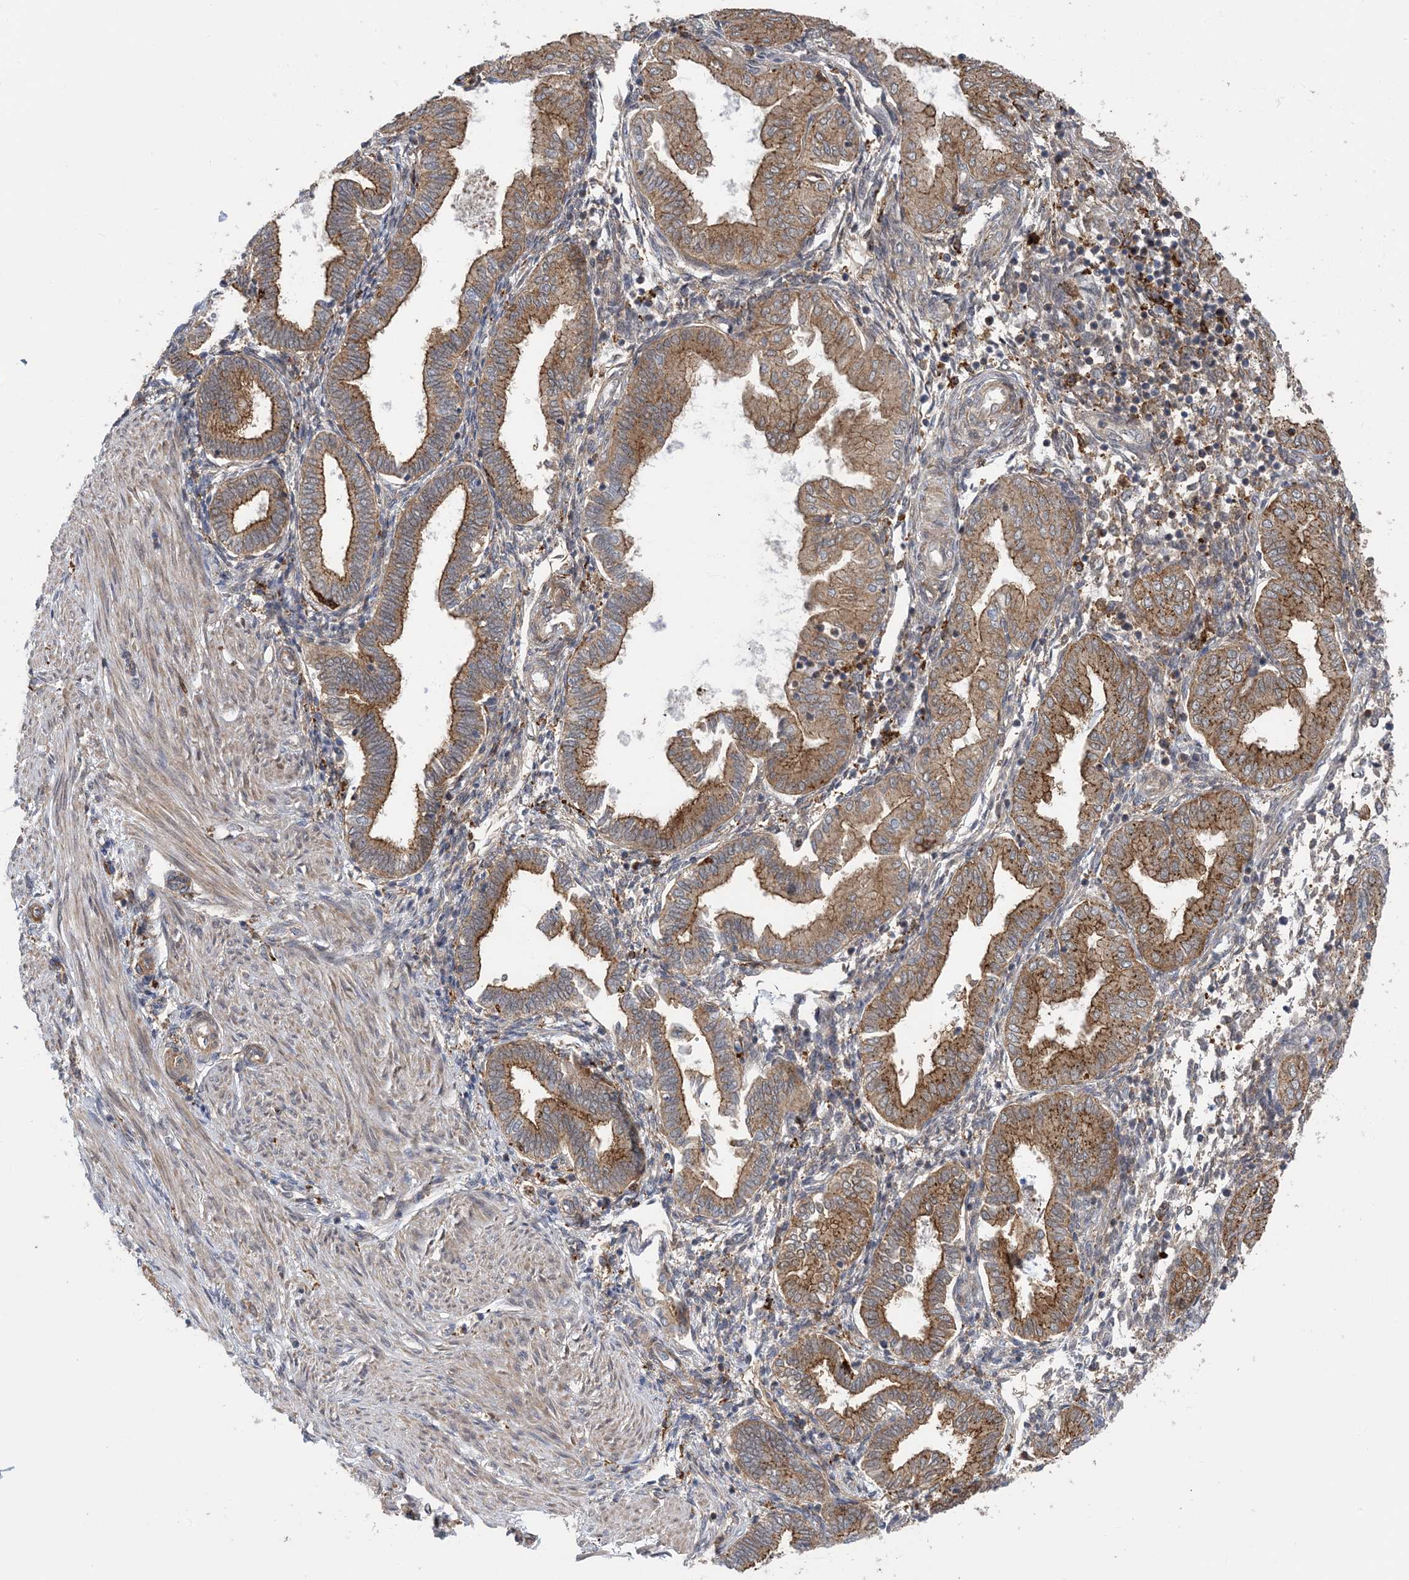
{"staining": {"intensity": "moderate", "quantity": "<25%", "location": "cytoplasmic/membranous"}, "tissue": "endometrium", "cell_type": "Cells in endometrial stroma", "image_type": "normal", "snomed": [{"axis": "morphology", "description": "Normal tissue, NOS"}, {"axis": "topography", "description": "Endometrium"}], "caption": "A low amount of moderate cytoplasmic/membranous positivity is present in about <25% of cells in endometrial stroma in benign endometrium.", "gene": "HS1BP3", "patient": {"sex": "female", "age": 53}}